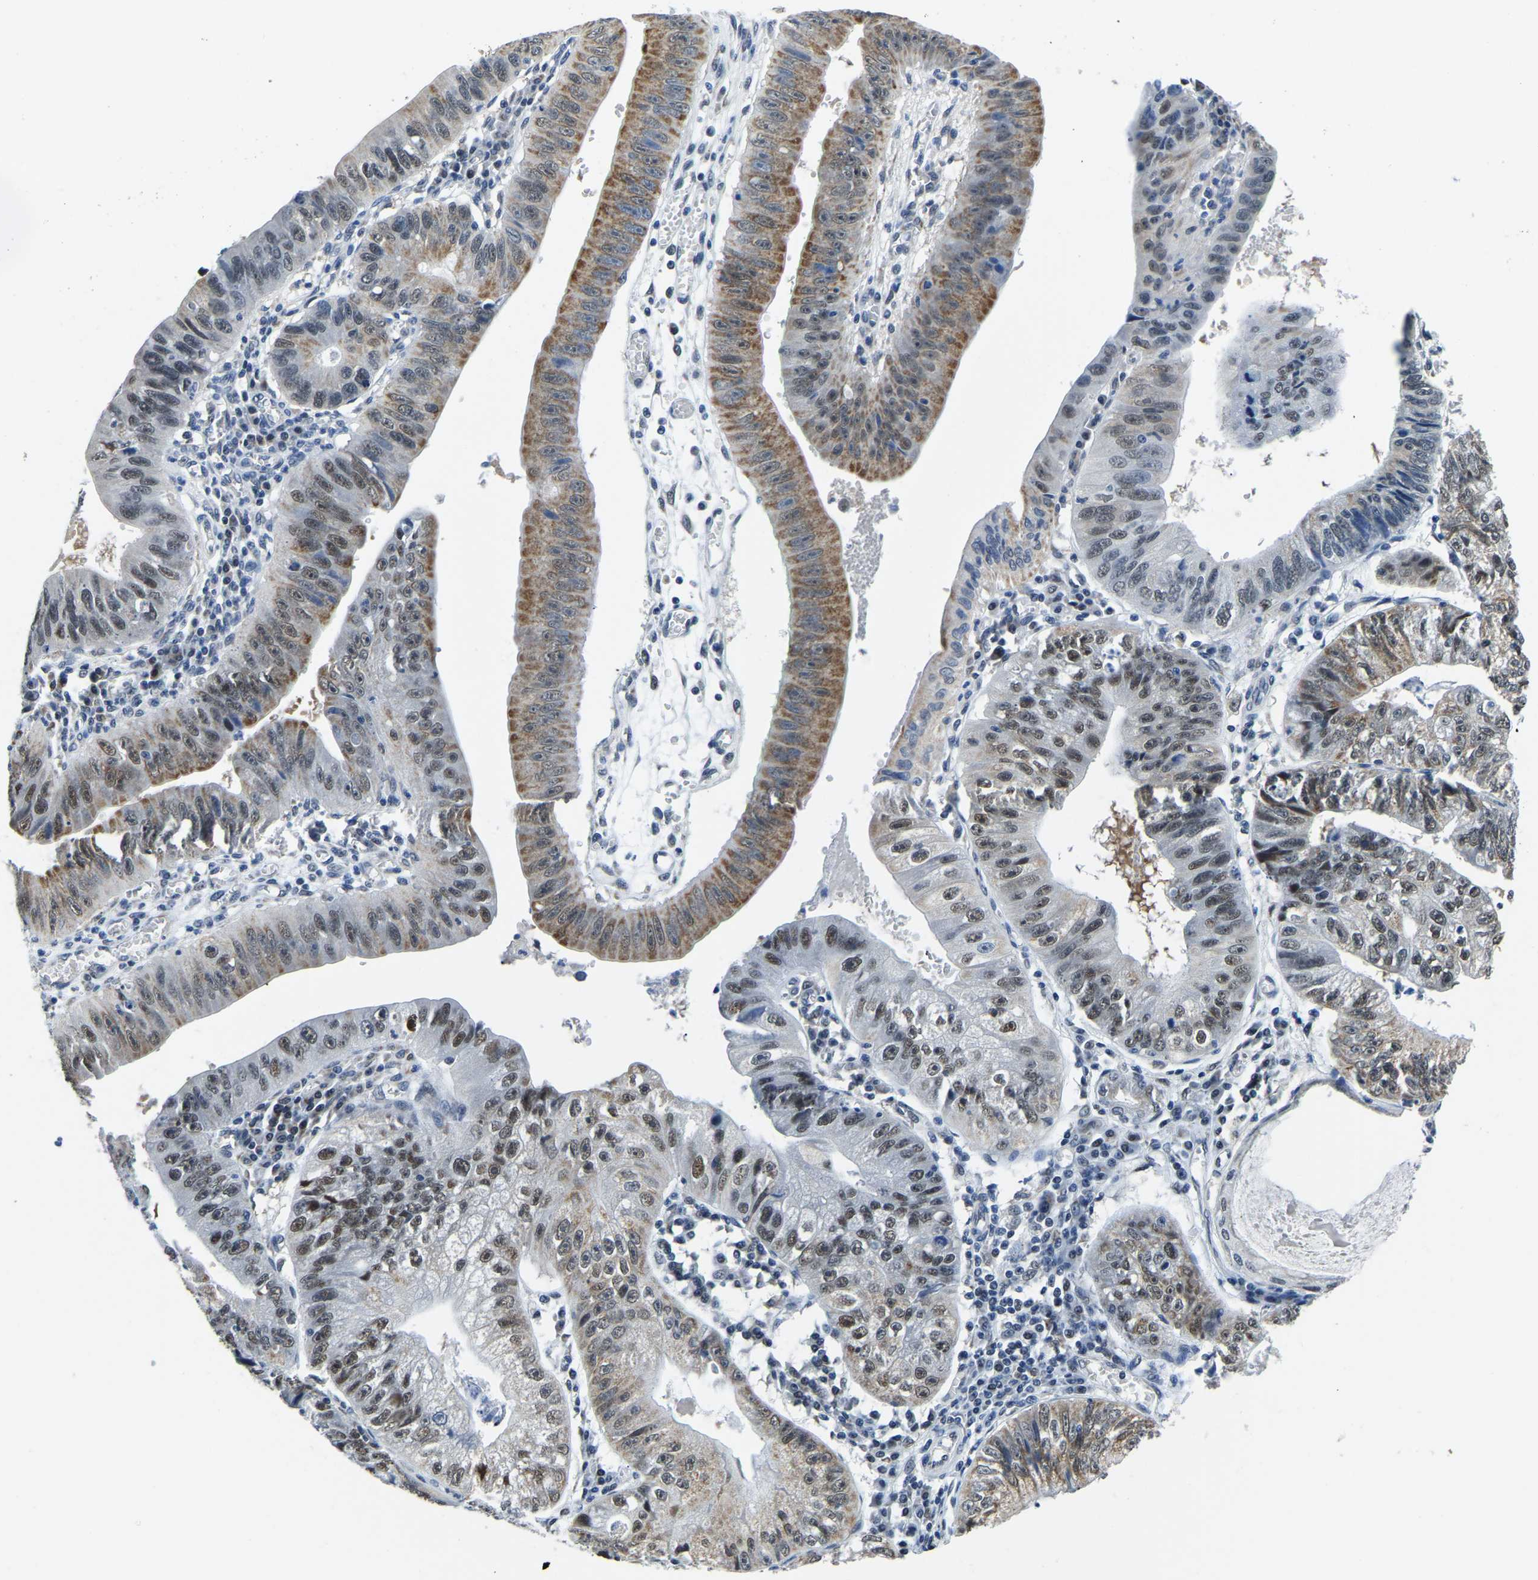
{"staining": {"intensity": "moderate", "quantity": ">75%", "location": "cytoplasmic/membranous,nuclear"}, "tissue": "stomach cancer", "cell_type": "Tumor cells", "image_type": "cancer", "snomed": [{"axis": "morphology", "description": "Adenocarcinoma, NOS"}, {"axis": "topography", "description": "Stomach"}], "caption": "Brown immunohistochemical staining in human stomach cancer (adenocarcinoma) shows moderate cytoplasmic/membranous and nuclear expression in about >75% of tumor cells.", "gene": "BNIP3L", "patient": {"sex": "male", "age": 59}}